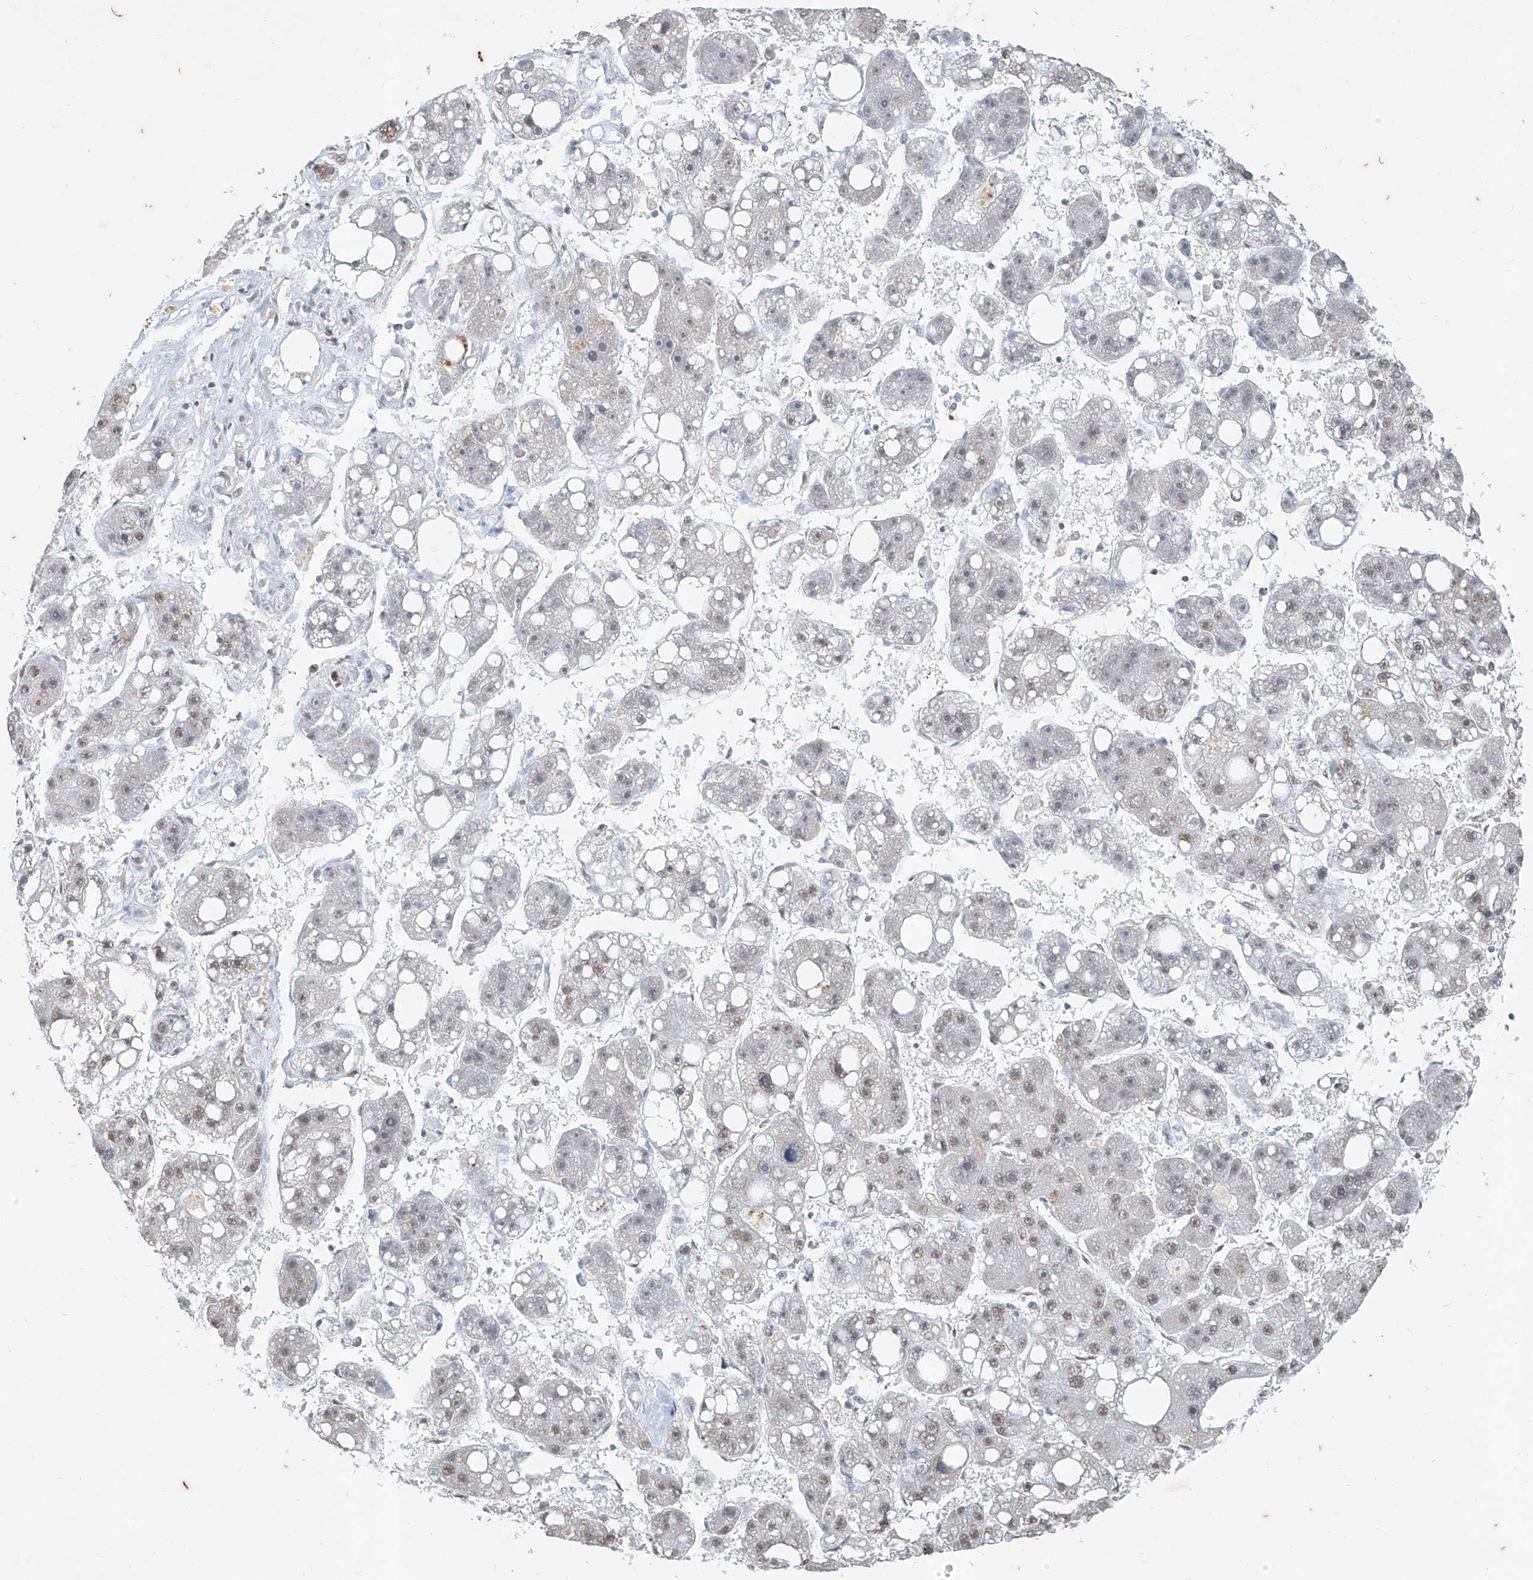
{"staining": {"intensity": "moderate", "quantity": "25%-75%", "location": "nuclear"}, "tissue": "liver cancer", "cell_type": "Tumor cells", "image_type": "cancer", "snomed": [{"axis": "morphology", "description": "Carcinoma, Hepatocellular, NOS"}, {"axis": "topography", "description": "Liver"}], "caption": "A histopathology image showing moderate nuclear positivity in approximately 25%-75% of tumor cells in liver hepatocellular carcinoma, as visualized by brown immunohistochemical staining.", "gene": "TFEC", "patient": {"sex": "female", "age": 61}}